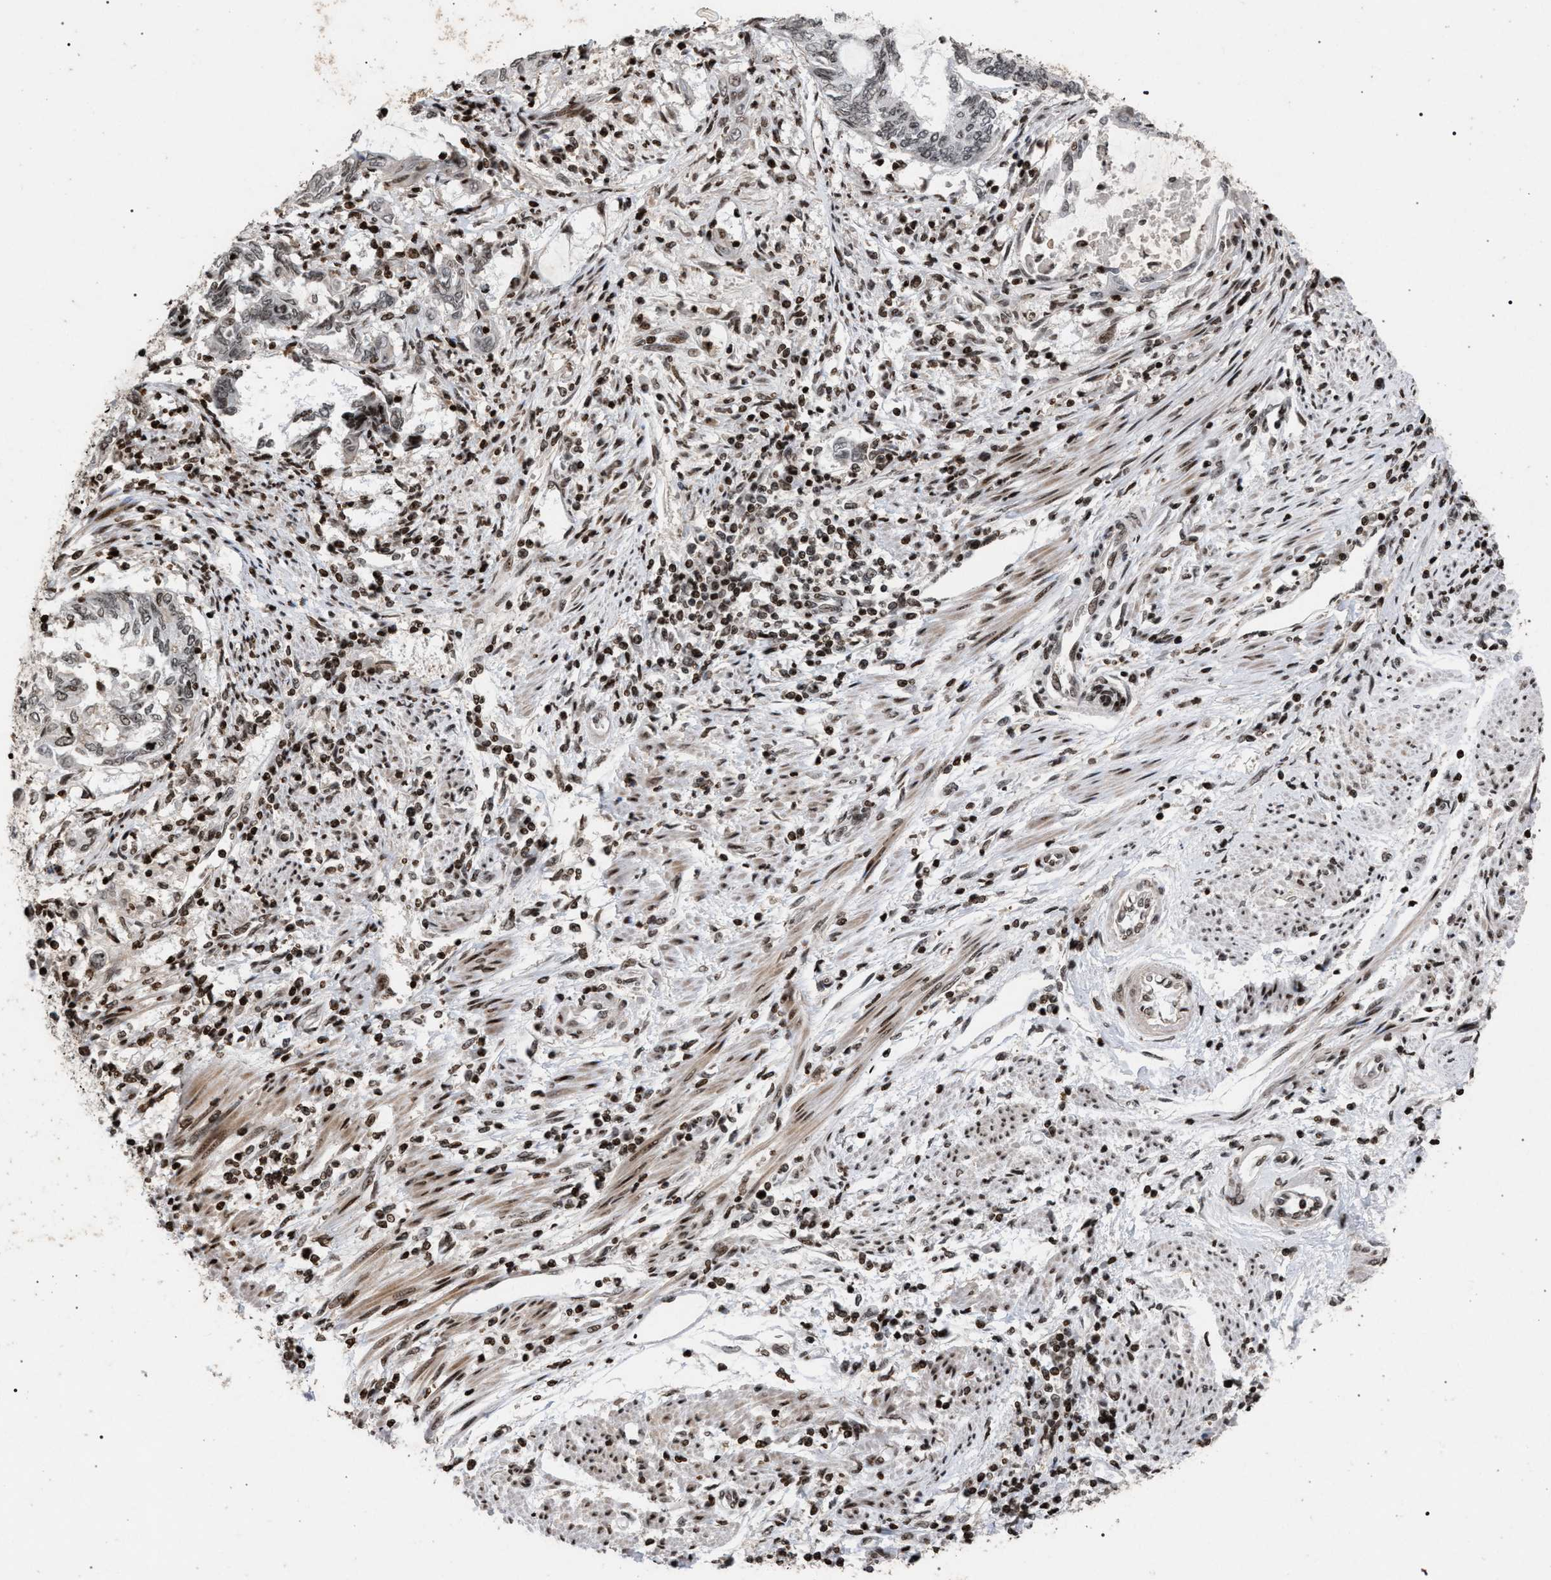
{"staining": {"intensity": "weak", "quantity": "<25%", "location": "nuclear"}, "tissue": "endometrial cancer", "cell_type": "Tumor cells", "image_type": "cancer", "snomed": [{"axis": "morphology", "description": "Adenocarcinoma, NOS"}, {"axis": "topography", "description": "Uterus"}, {"axis": "topography", "description": "Endometrium"}], "caption": "Endometrial cancer (adenocarcinoma) was stained to show a protein in brown. There is no significant staining in tumor cells.", "gene": "FOXD3", "patient": {"sex": "female", "age": 70}}